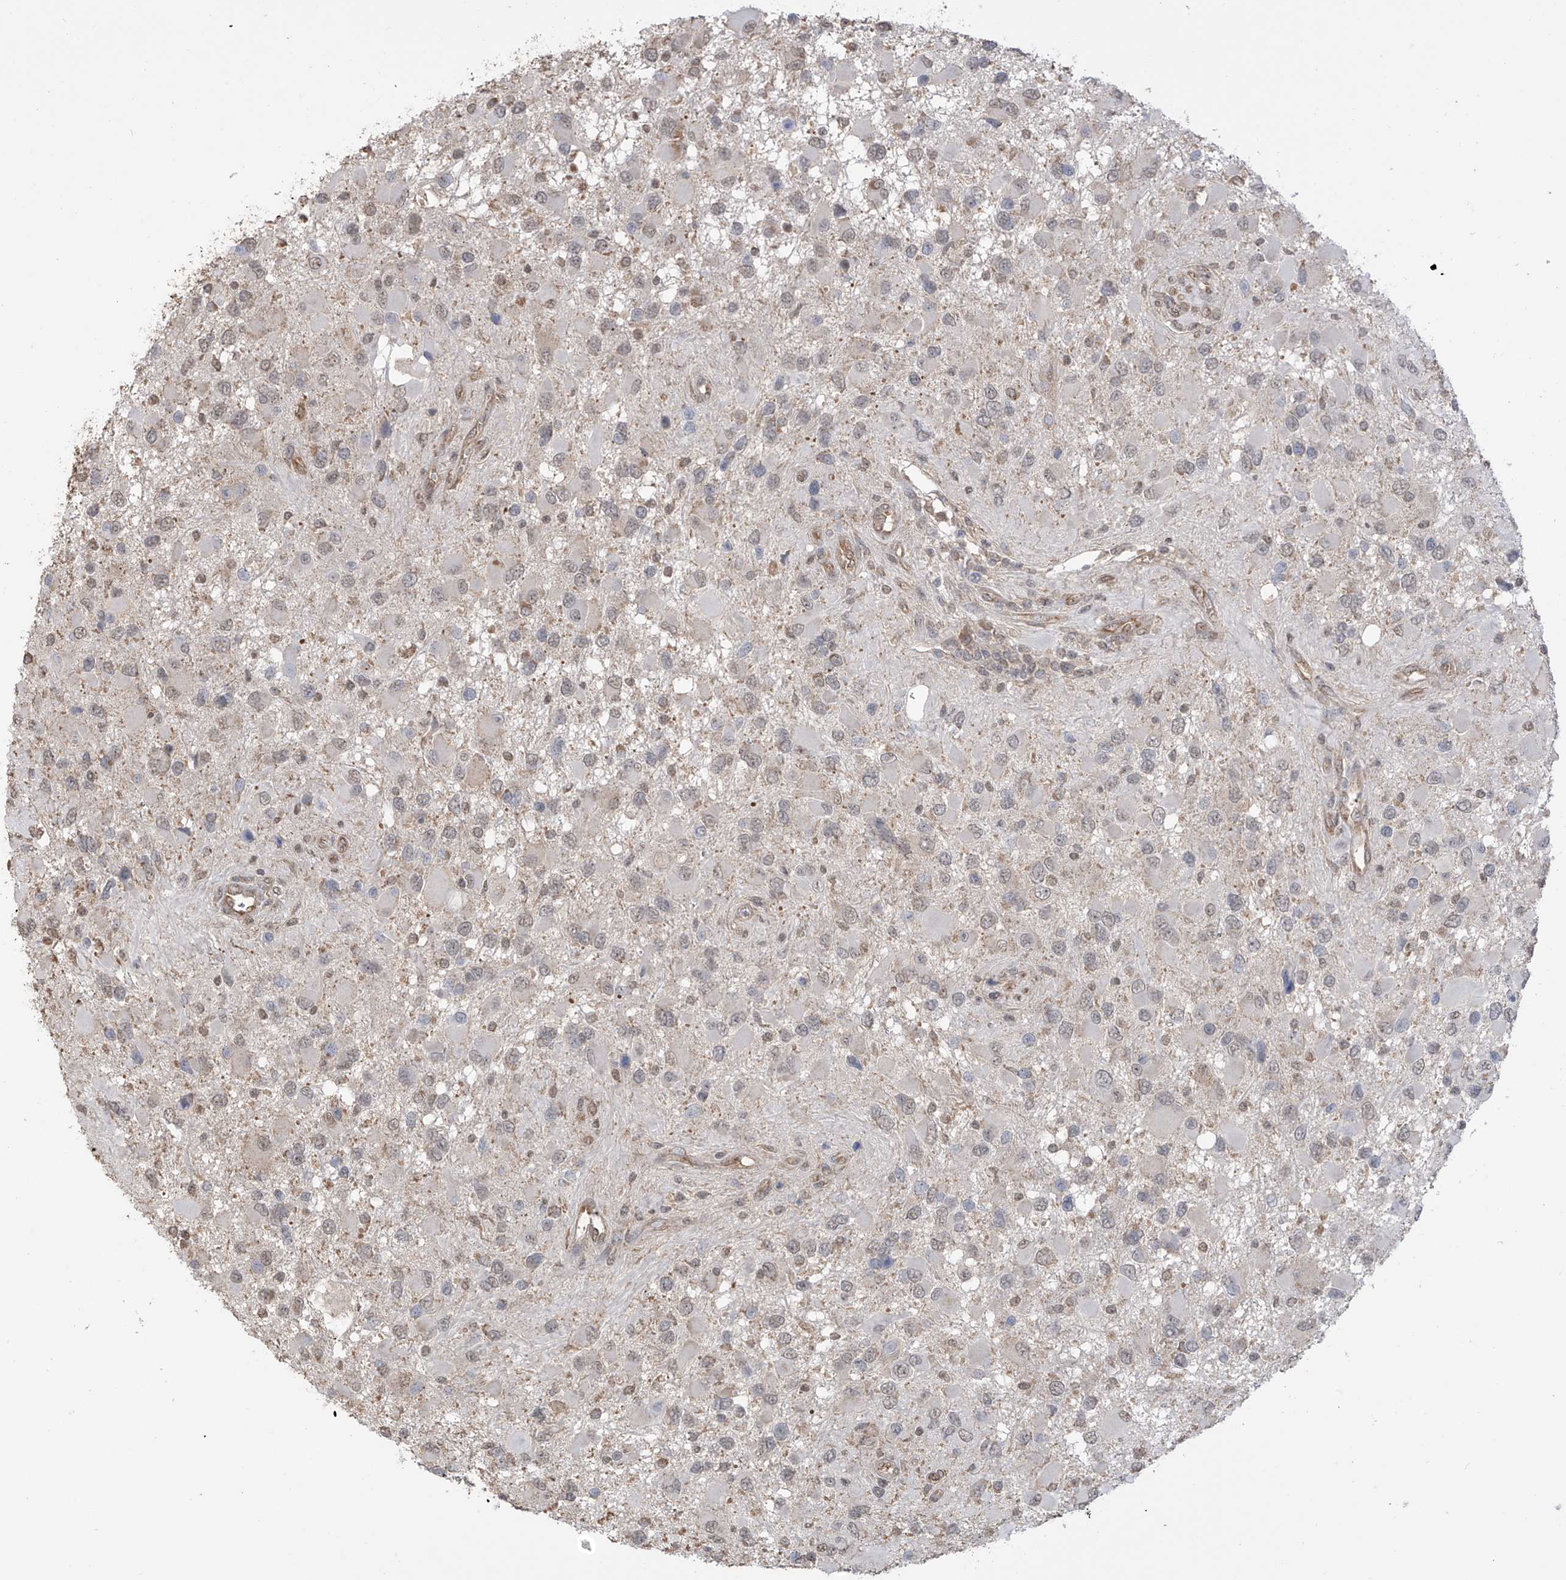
{"staining": {"intensity": "weak", "quantity": ">75%", "location": "nuclear"}, "tissue": "glioma", "cell_type": "Tumor cells", "image_type": "cancer", "snomed": [{"axis": "morphology", "description": "Glioma, malignant, High grade"}, {"axis": "topography", "description": "Brain"}], "caption": "Immunohistochemical staining of human malignant glioma (high-grade) shows low levels of weak nuclear protein positivity in approximately >75% of tumor cells.", "gene": "KIAA1522", "patient": {"sex": "male", "age": 53}}